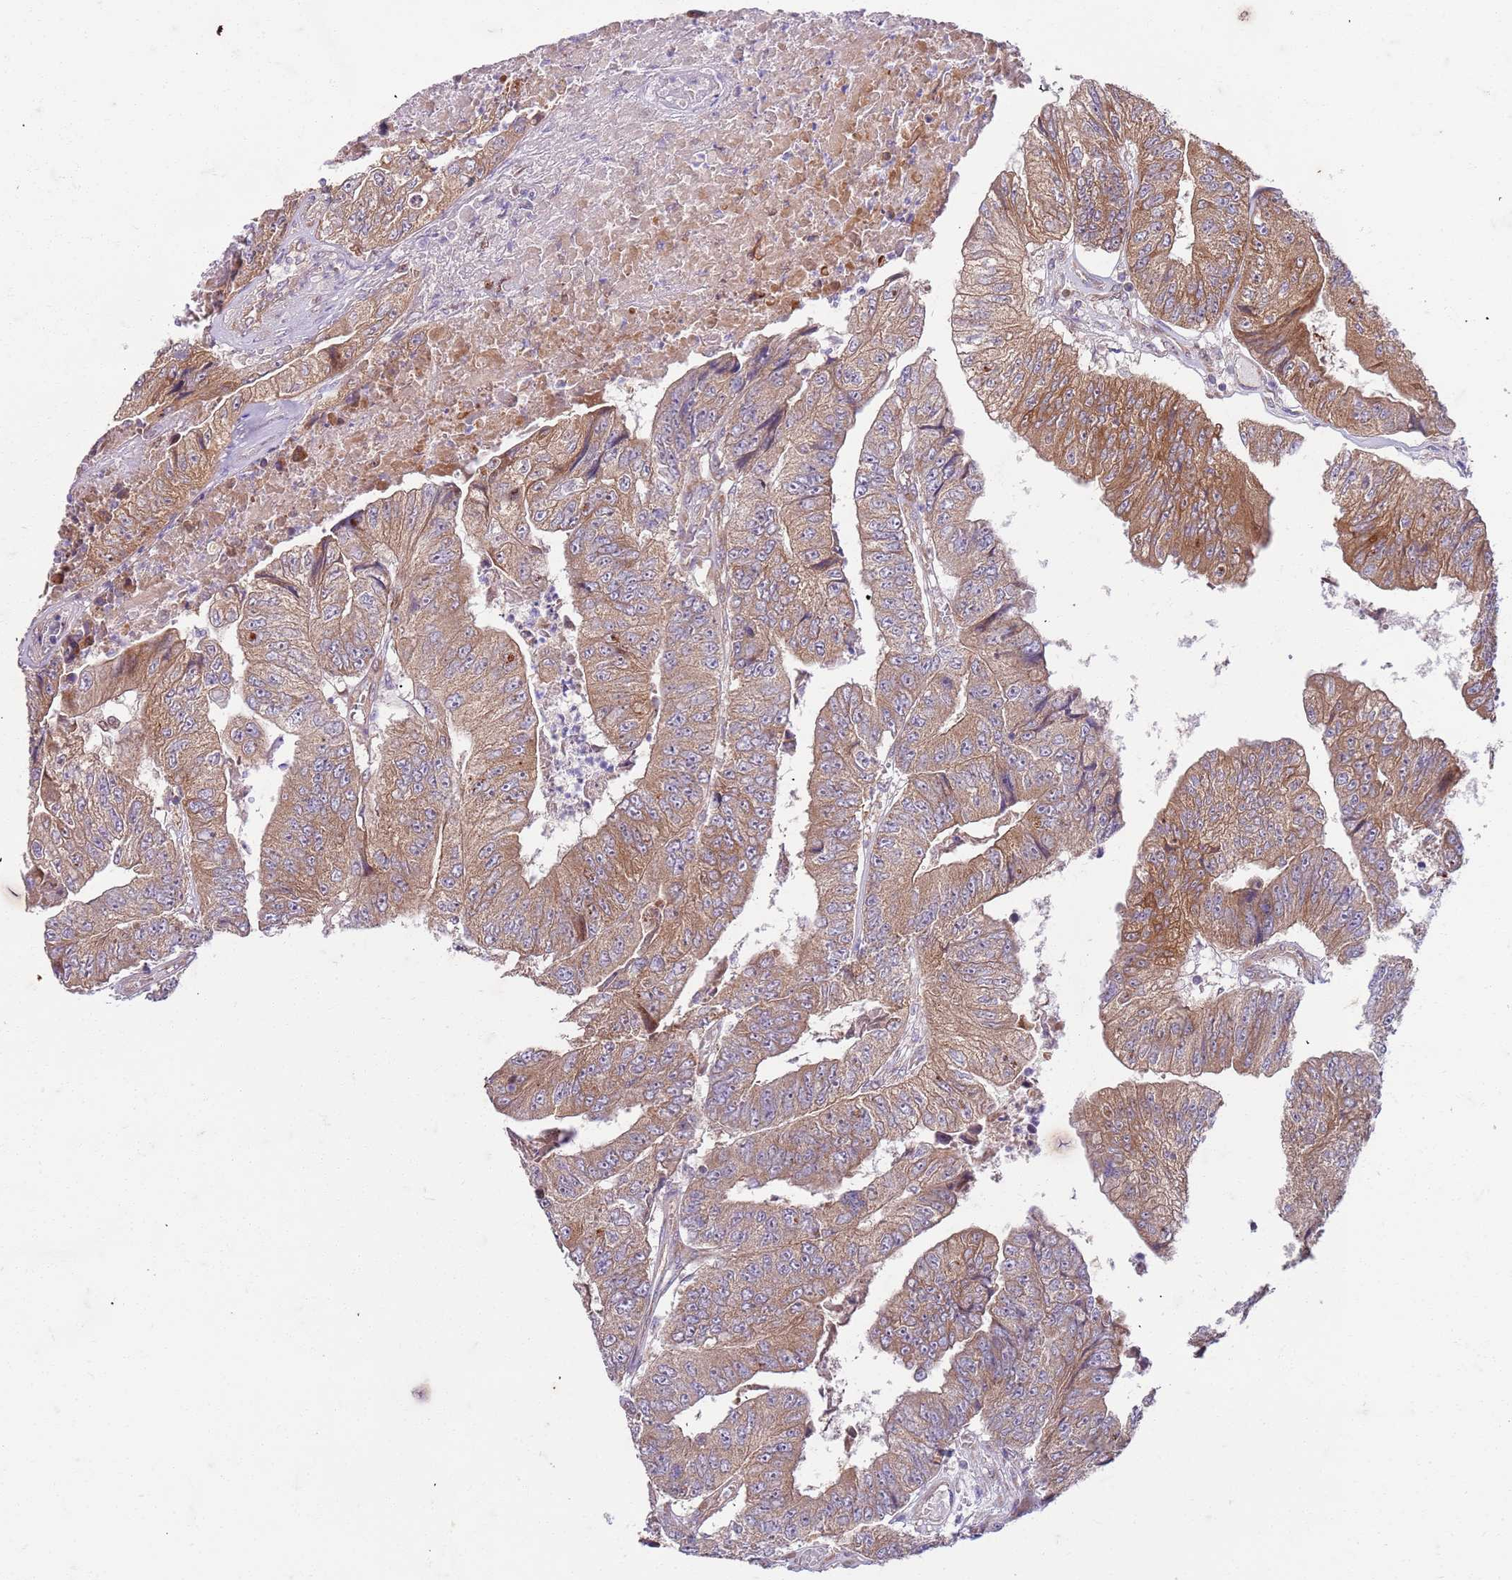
{"staining": {"intensity": "moderate", "quantity": ">75%", "location": "cytoplasmic/membranous"}, "tissue": "colorectal cancer", "cell_type": "Tumor cells", "image_type": "cancer", "snomed": [{"axis": "morphology", "description": "Adenocarcinoma, NOS"}, {"axis": "topography", "description": "Colon"}], "caption": "Immunohistochemical staining of colorectal cancer exhibits moderate cytoplasmic/membranous protein expression in about >75% of tumor cells.", "gene": "OSBP", "patient": {"sex": "female", "age": 67}}